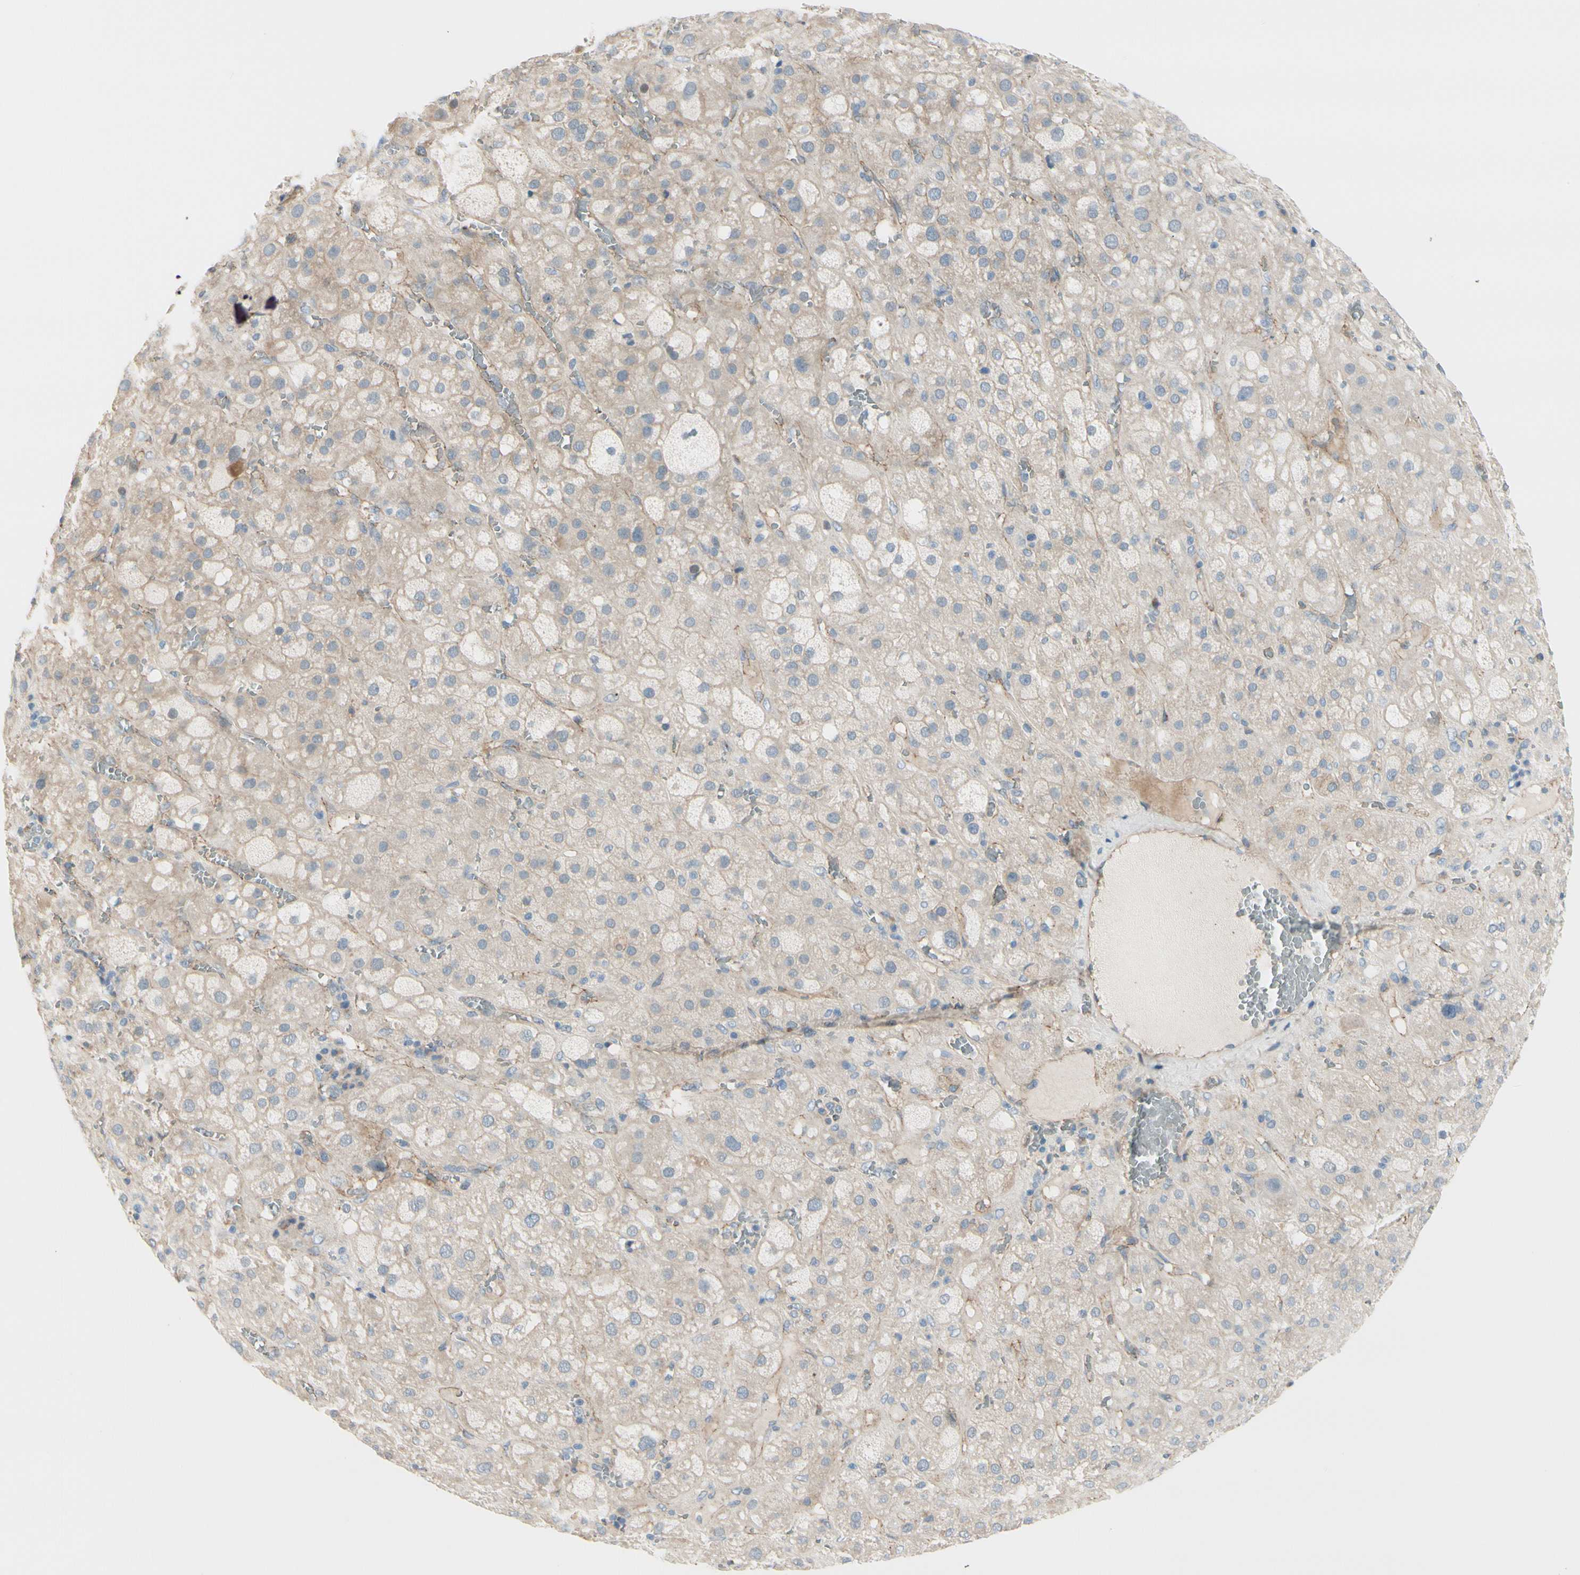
{"staining": {"intensity": "weak", "quantity": "25%-75%", "location": "cytoplasmic/membranous"}, "tissue": "adrenal gland", "cell_type": "Glandular cells", "image_type": "normal", "snomed": [{"axis": "morphology", "description": "Normal tissue, NOS"}, {"axis": "topography", "description": "Adrenal gland"}], "caption": "Glandular cells show weak cytoplasmic/membranous positivity in about 25%-75% of cells in normal adrenal gland.", "gene": "TJP1", "patient": {"sex": "female", "age": 47}}